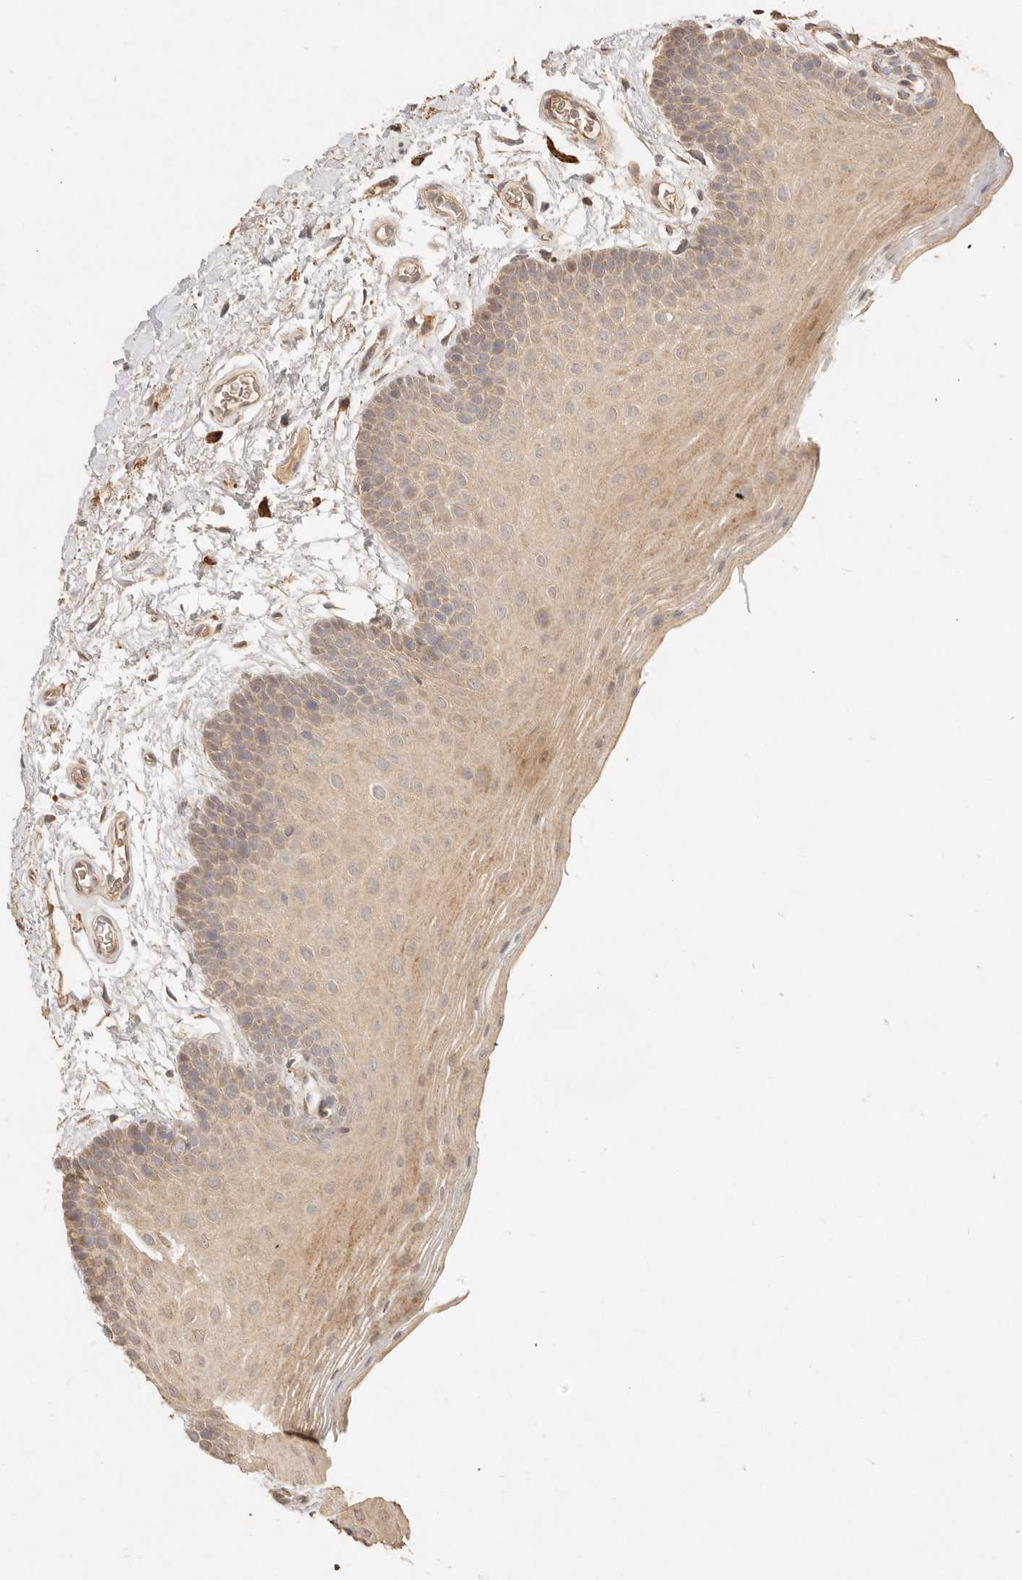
{"staining": {"intensity": "moderate", "quantity": "<25%", "location": "cytoplasmic/membranous"}, "tissue": "oral mucosa", "cell_type": "Squamous epithelial cells", "image_type": "normal", "snomed": [{"axis": "morphology", "description": "Normal tissue, NOS"}, {"axis": "topography", "description": "Oral tissue"}], "caption": "The histopathology image displays immunohistochemical staining of normal oral mucosa. There is moderate cytoplasmic/membranous staining is appreciated in about <25% of squamous epithelial cells.", "gene": "CLEC4C", "patient": {"sex": "male", "age": 62}}